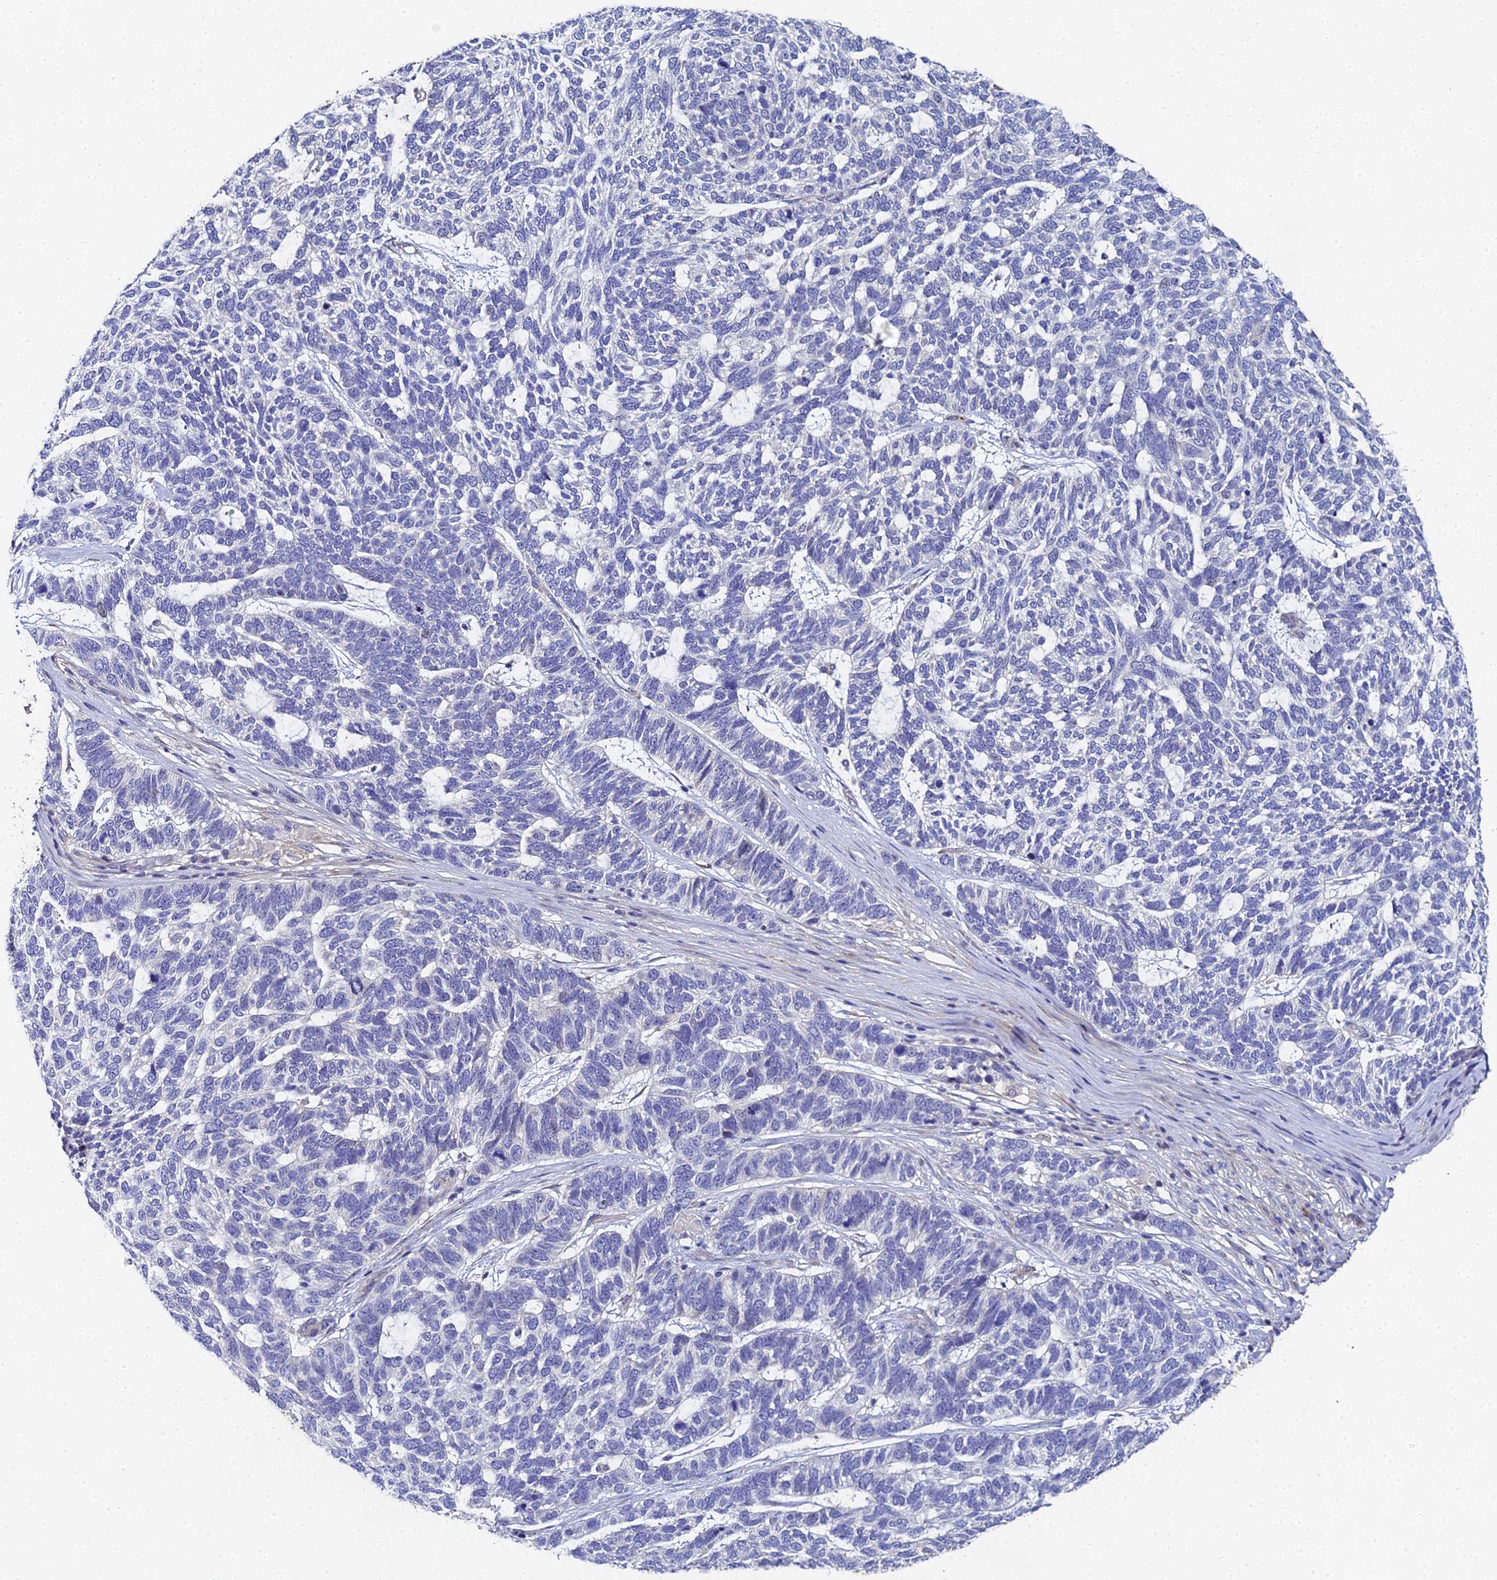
{"staining": {"intensity": "negative", "quantity": "none", "location": "none"}, "tissue": "skin cancer", "cell_type": "Tumor cells", "image_type": "cancer", "snomed": [{"axis": "morphology", "description": "Basal cell carcinoma"}, {"axis": "topography", "description": "Skin"}], "caption": "A micrograph of human skin basal cell carcinoma is negative for staining in tumor cells. (DAB immunohistochemistry (IHC) with hematoxylin counter stain).", "gene": "ENSG00000268674", "patient": {"sex": "female", "age": 65}}